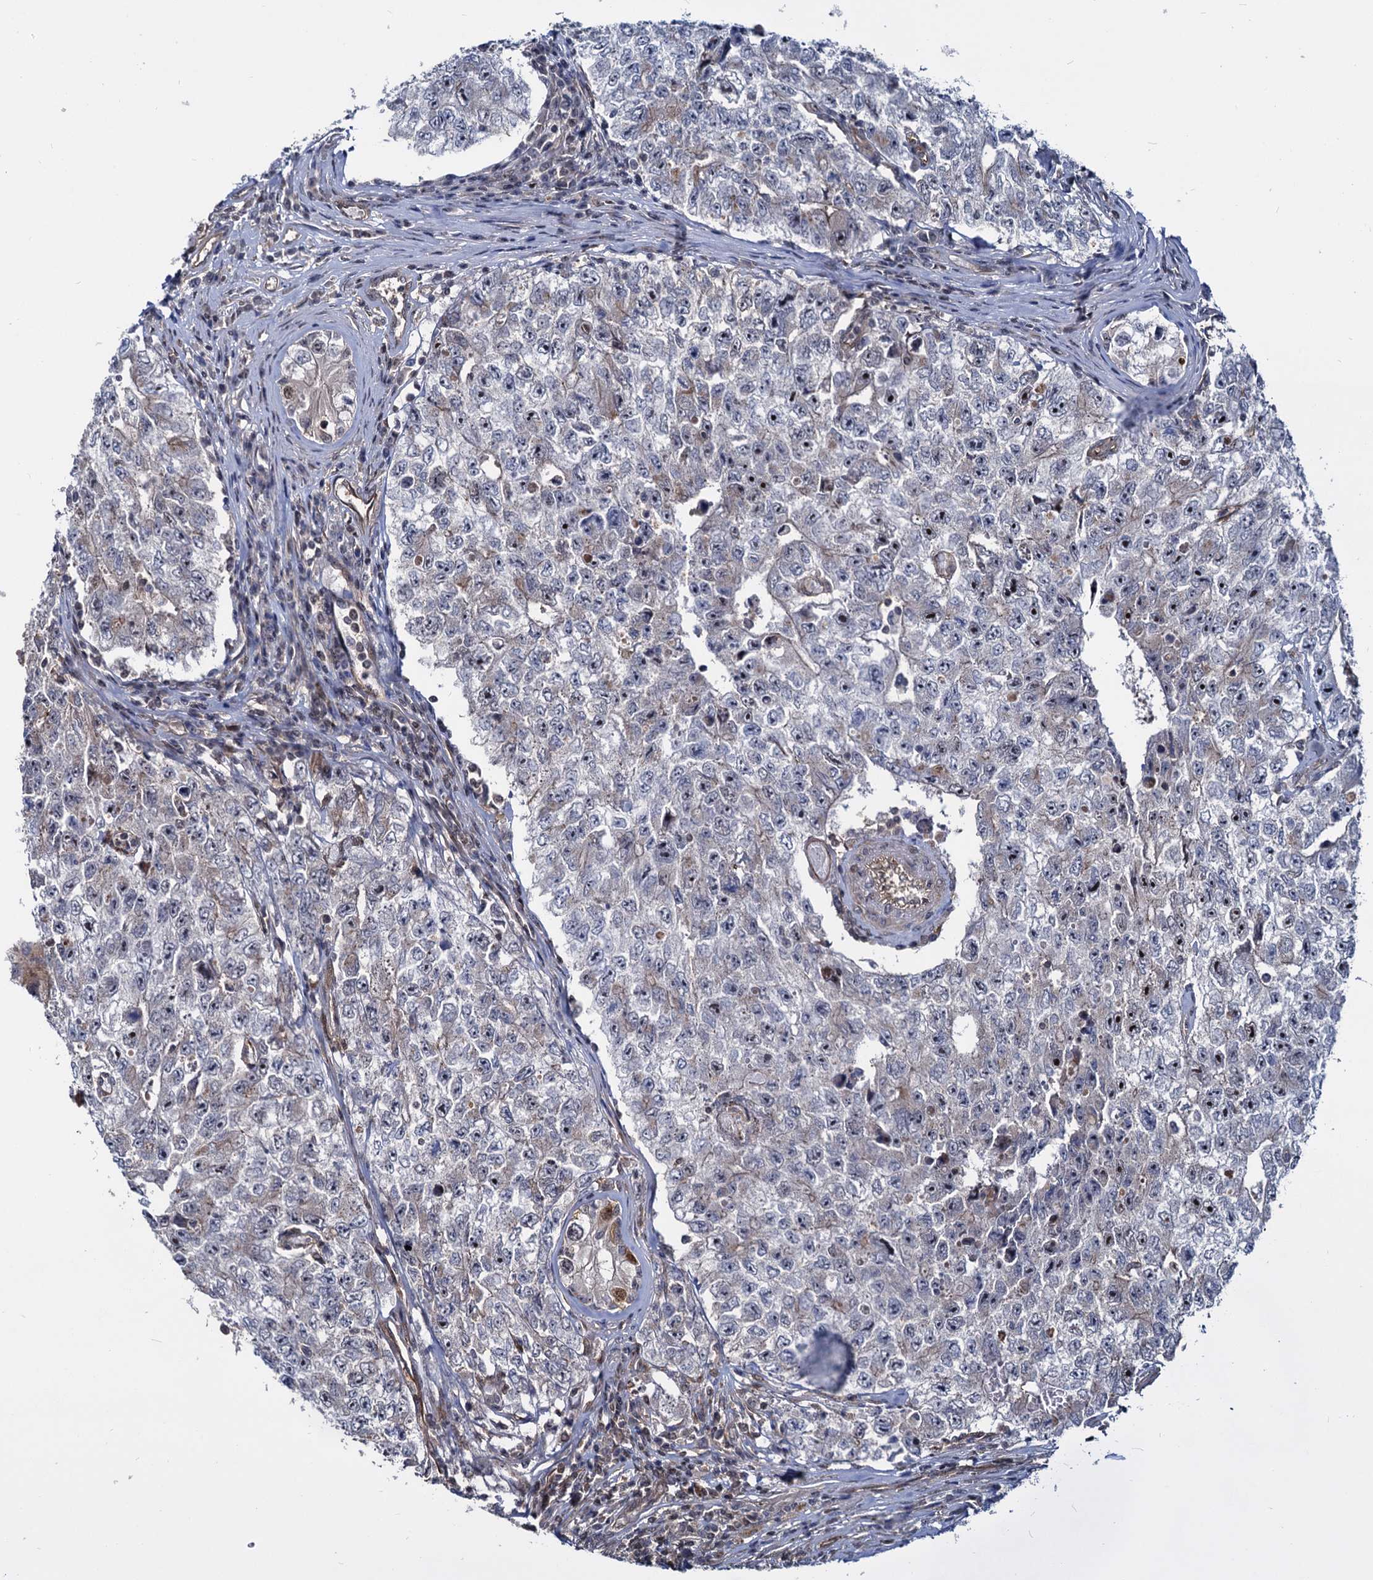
{"staining": {"intensity": "moderate", "quantity": "<25%", "location": "nuclear"}, "tissue": "testis cancer", "cell_type": "Tumor cells", "image_type": "cancer", "snomed": [{"axis": "morphology", "description": "Carcinoma, Embryonal, NOS"}, {"axis": "topography", "description": "Testis"}], "caption": "Immunohistochemistry (IHC) (DAB) staining of human testis embryonal carcinoma reveals moderate nuclear protein positivity in approximately <25% of tumor cells.", "gene": "UBLCP1", "patient": {"sex": "male", "age": 17}}